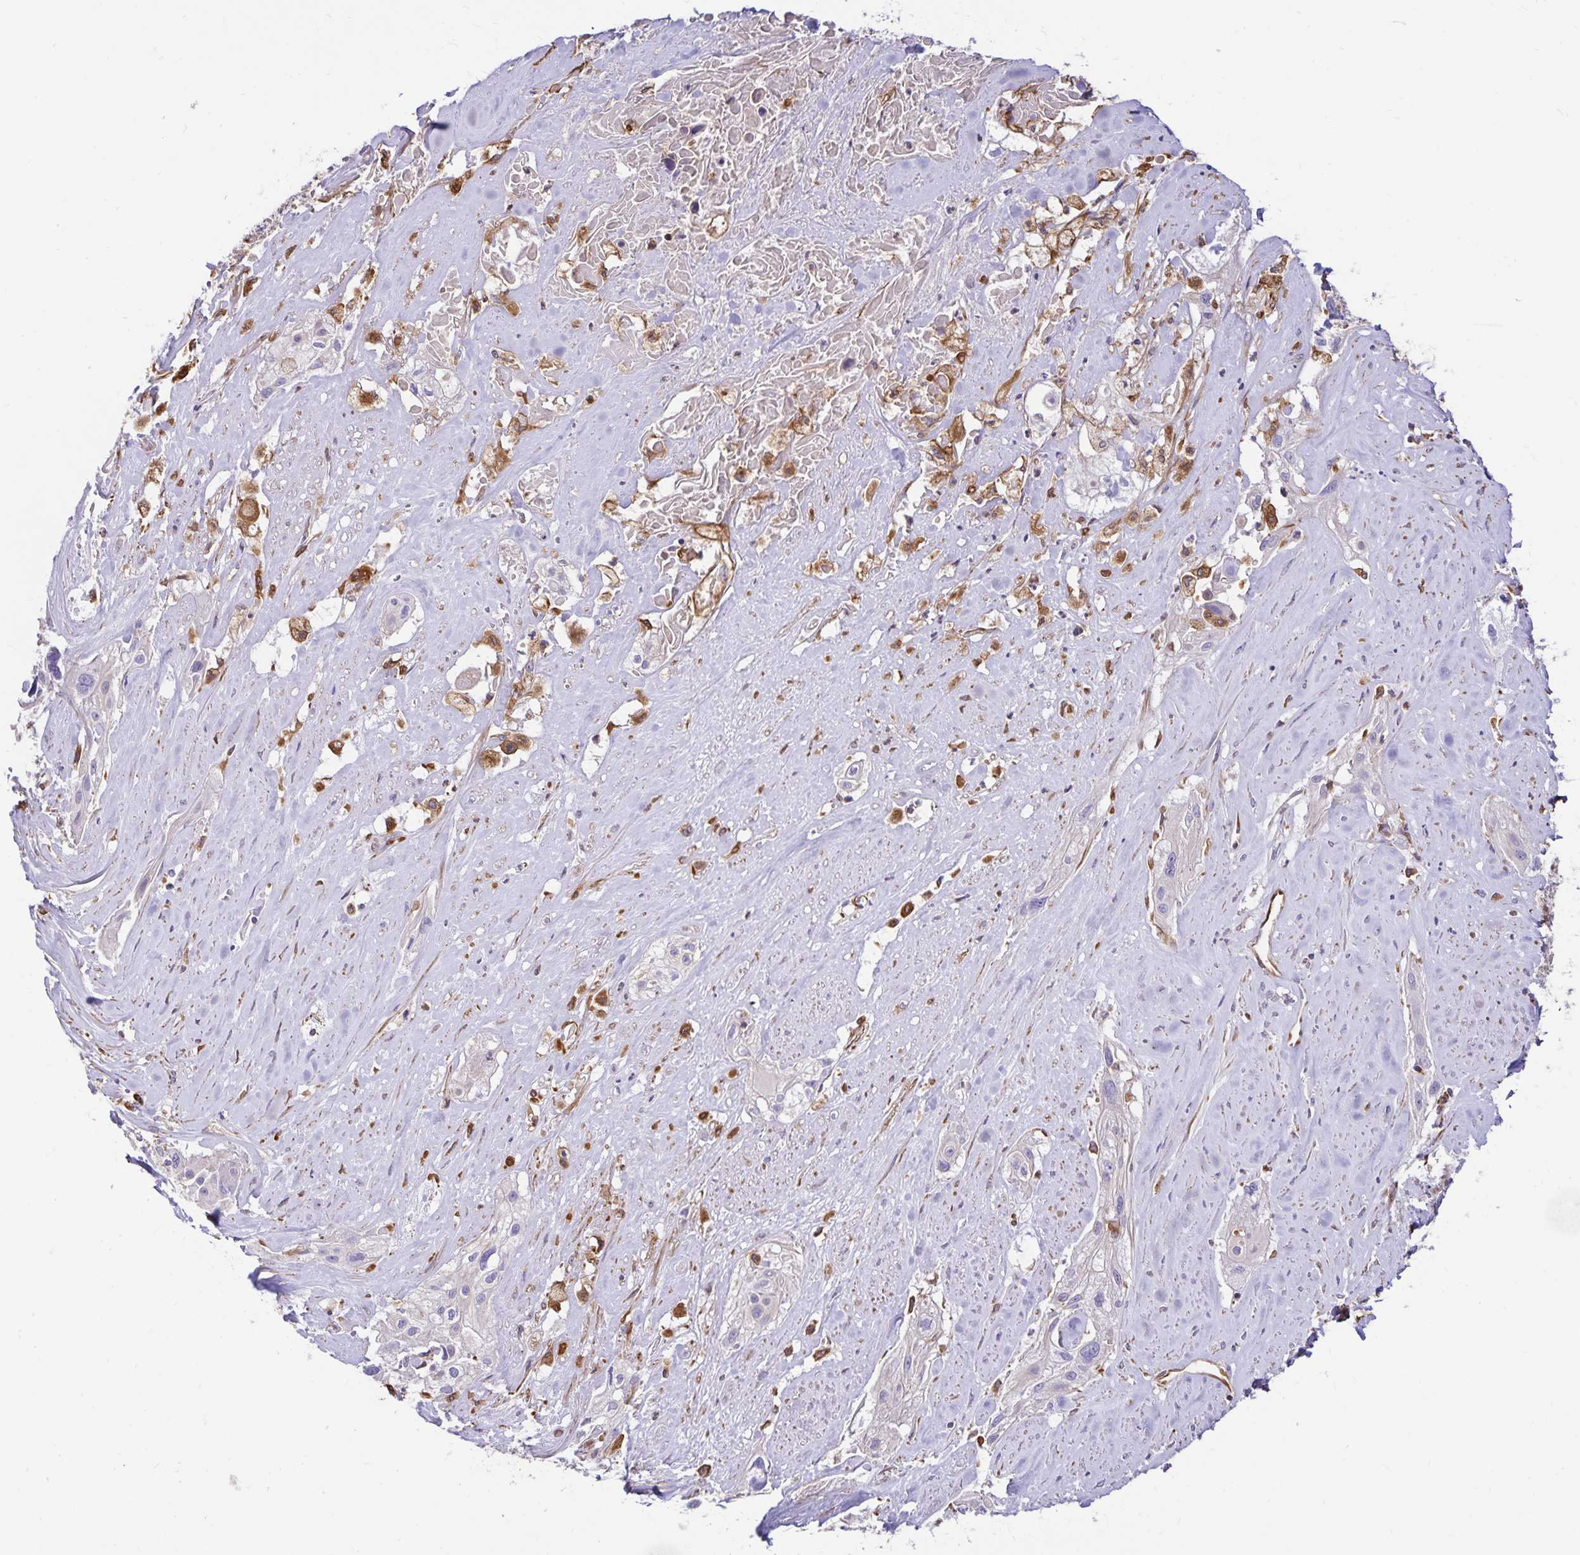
{"staining": {"intensity": "negative", "quantity": "none", "location": "none"}, "tissue": "cervical cancer", "cell_type": "Tumor cells", "image_type": "cancer", "snomed": [{"axis": "morphology", "description": "Squamous cell carcinoma, NOS"}, {"axis": "topography", "description": "Cervix"}], "caption": "DAB immunohistochemical staining of cervical cancer (squamous cell carcinoma) displays no significant expression in tumor cells.", "gene": "TRPV6", "patient": {"sex": "female", "age": 49}}